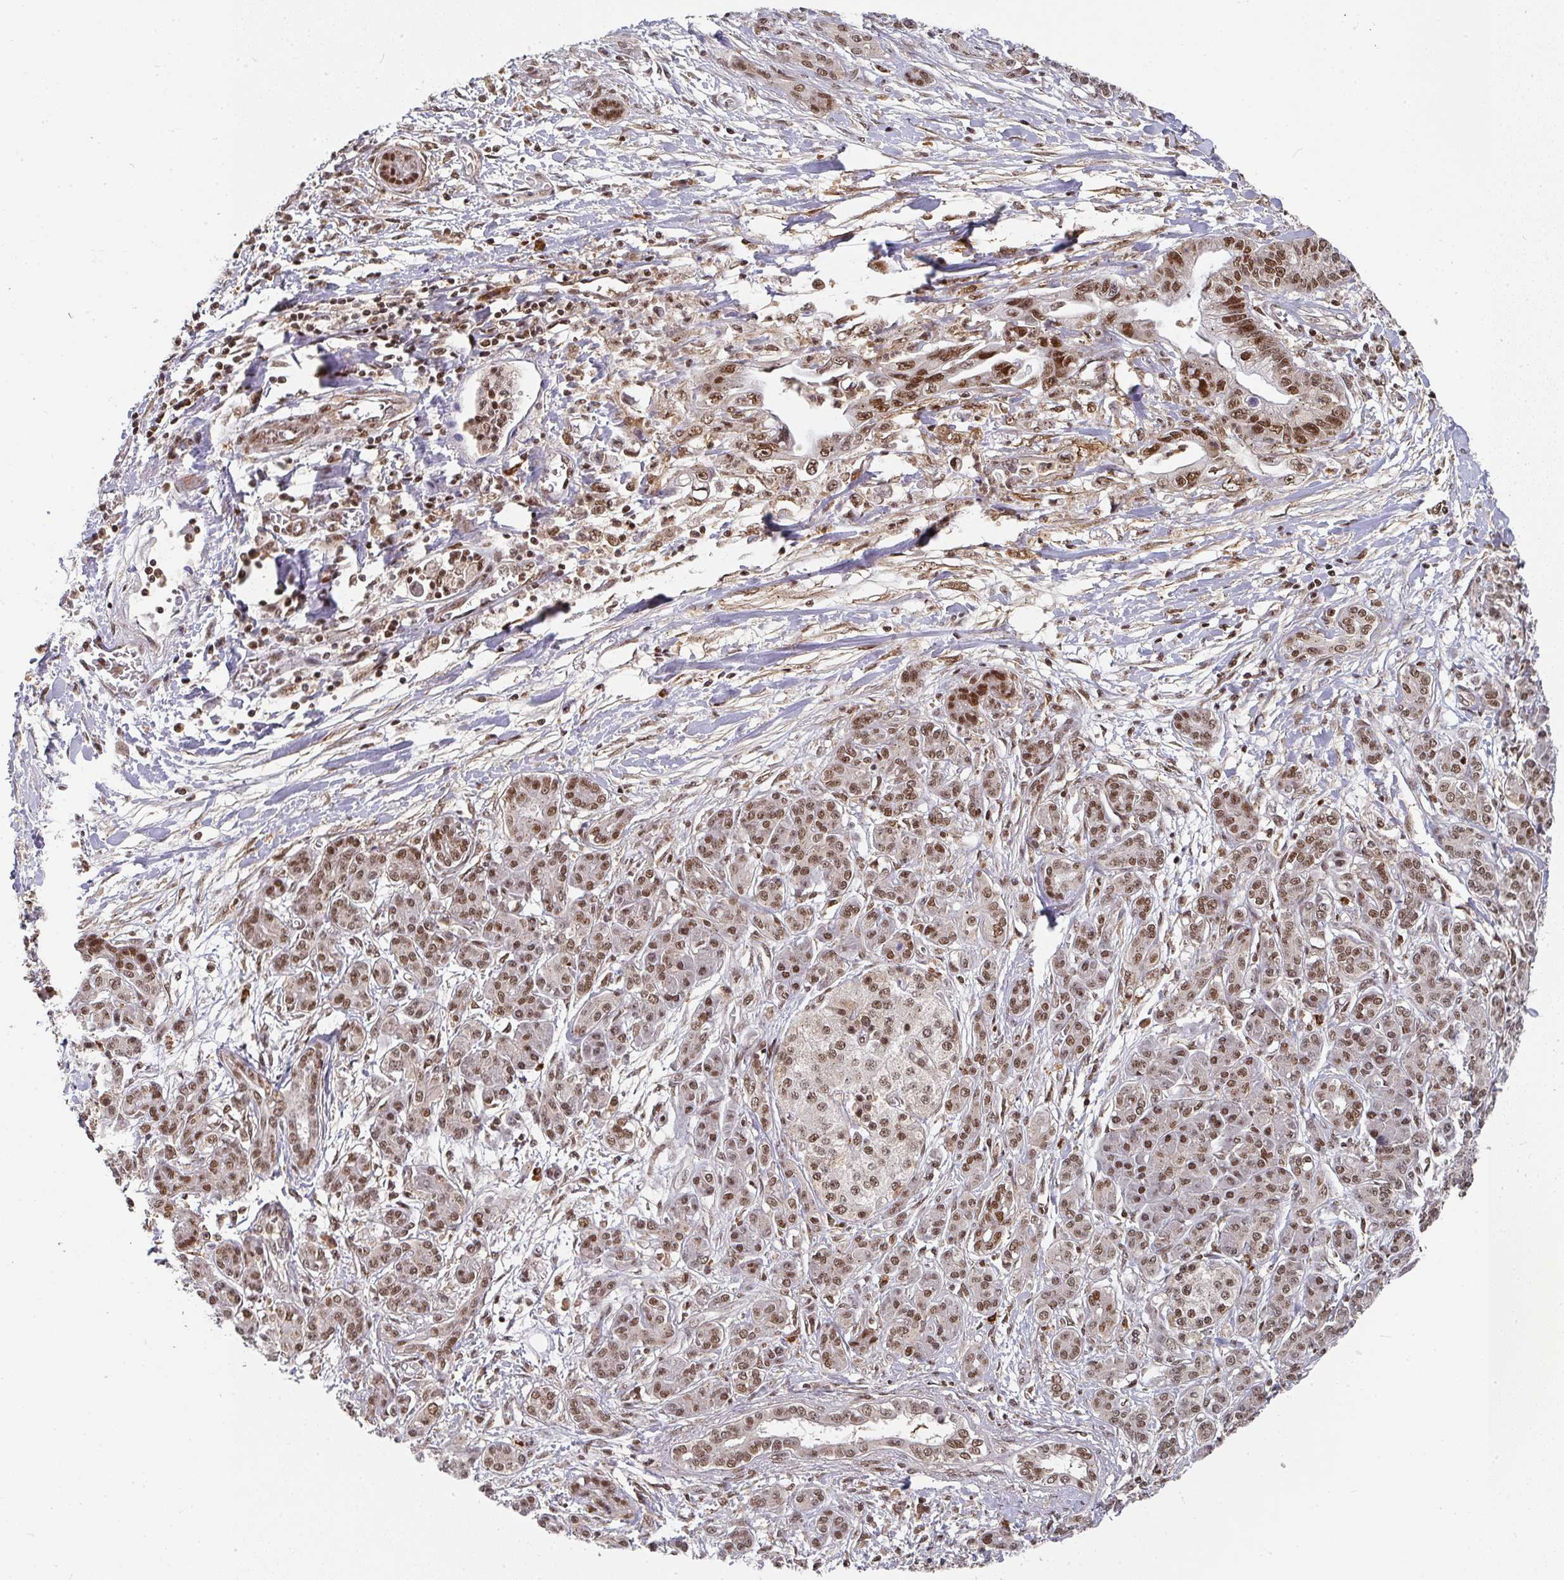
{"staining": {"intensity": "strong", "quantity": ">75%", "location": "nuclear"}, "tissue": "pancreatic cancer", "cell_type": "Tumor cells", "image_type": "cancer", "snomed": [{"axis": "morphology", "description": "Adenocarcinoma, NOS"}, {"axis": "topography", "description": "Pancreas"}], "caption": "An image of pancreatic cancer stained for a protein exhibits strong nuclear brown staining in tumor cells.", "gene": "DIDO1", "patient": {"sex": "male", "age": 61}}